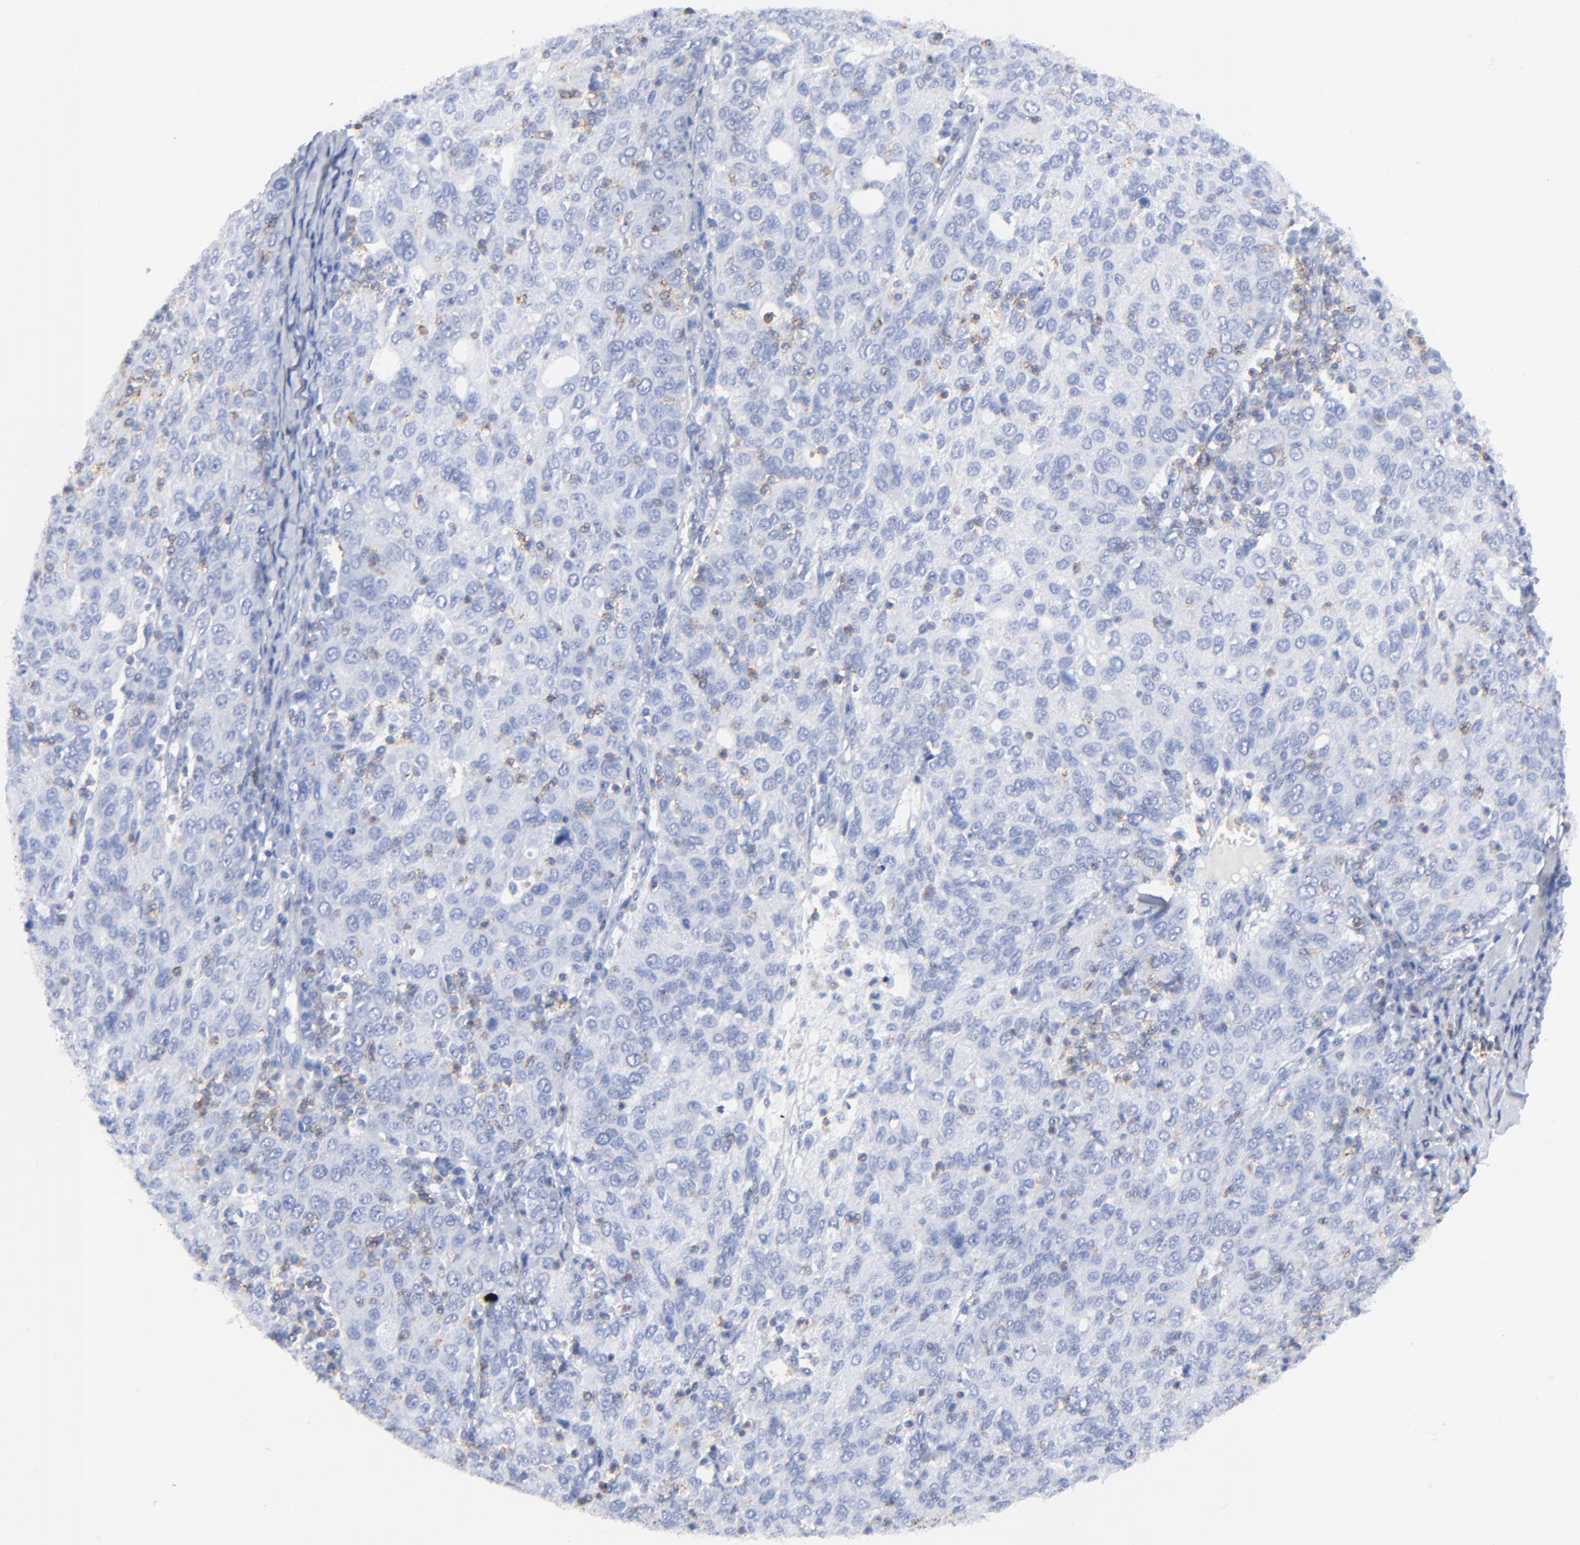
{"staining": {"intensity": "negative", "quantity": "none", "location": "none"}, "tissue": "ovarian cancer", "cell_type": "Tumor cells", "image_type": "cancer", "snomed": [{"axis": "morphology", "description": "Carcinoma, endometroid"}, {"axis": "topography", "description": "Ovary"}], "caption": "Immunohistochemical staining of human endometroid carcinoma (ovarian) demonstrates no significant expression in tumor cells.", "gene": "LCK", "patient": {"sex": "female", "age": 50}}